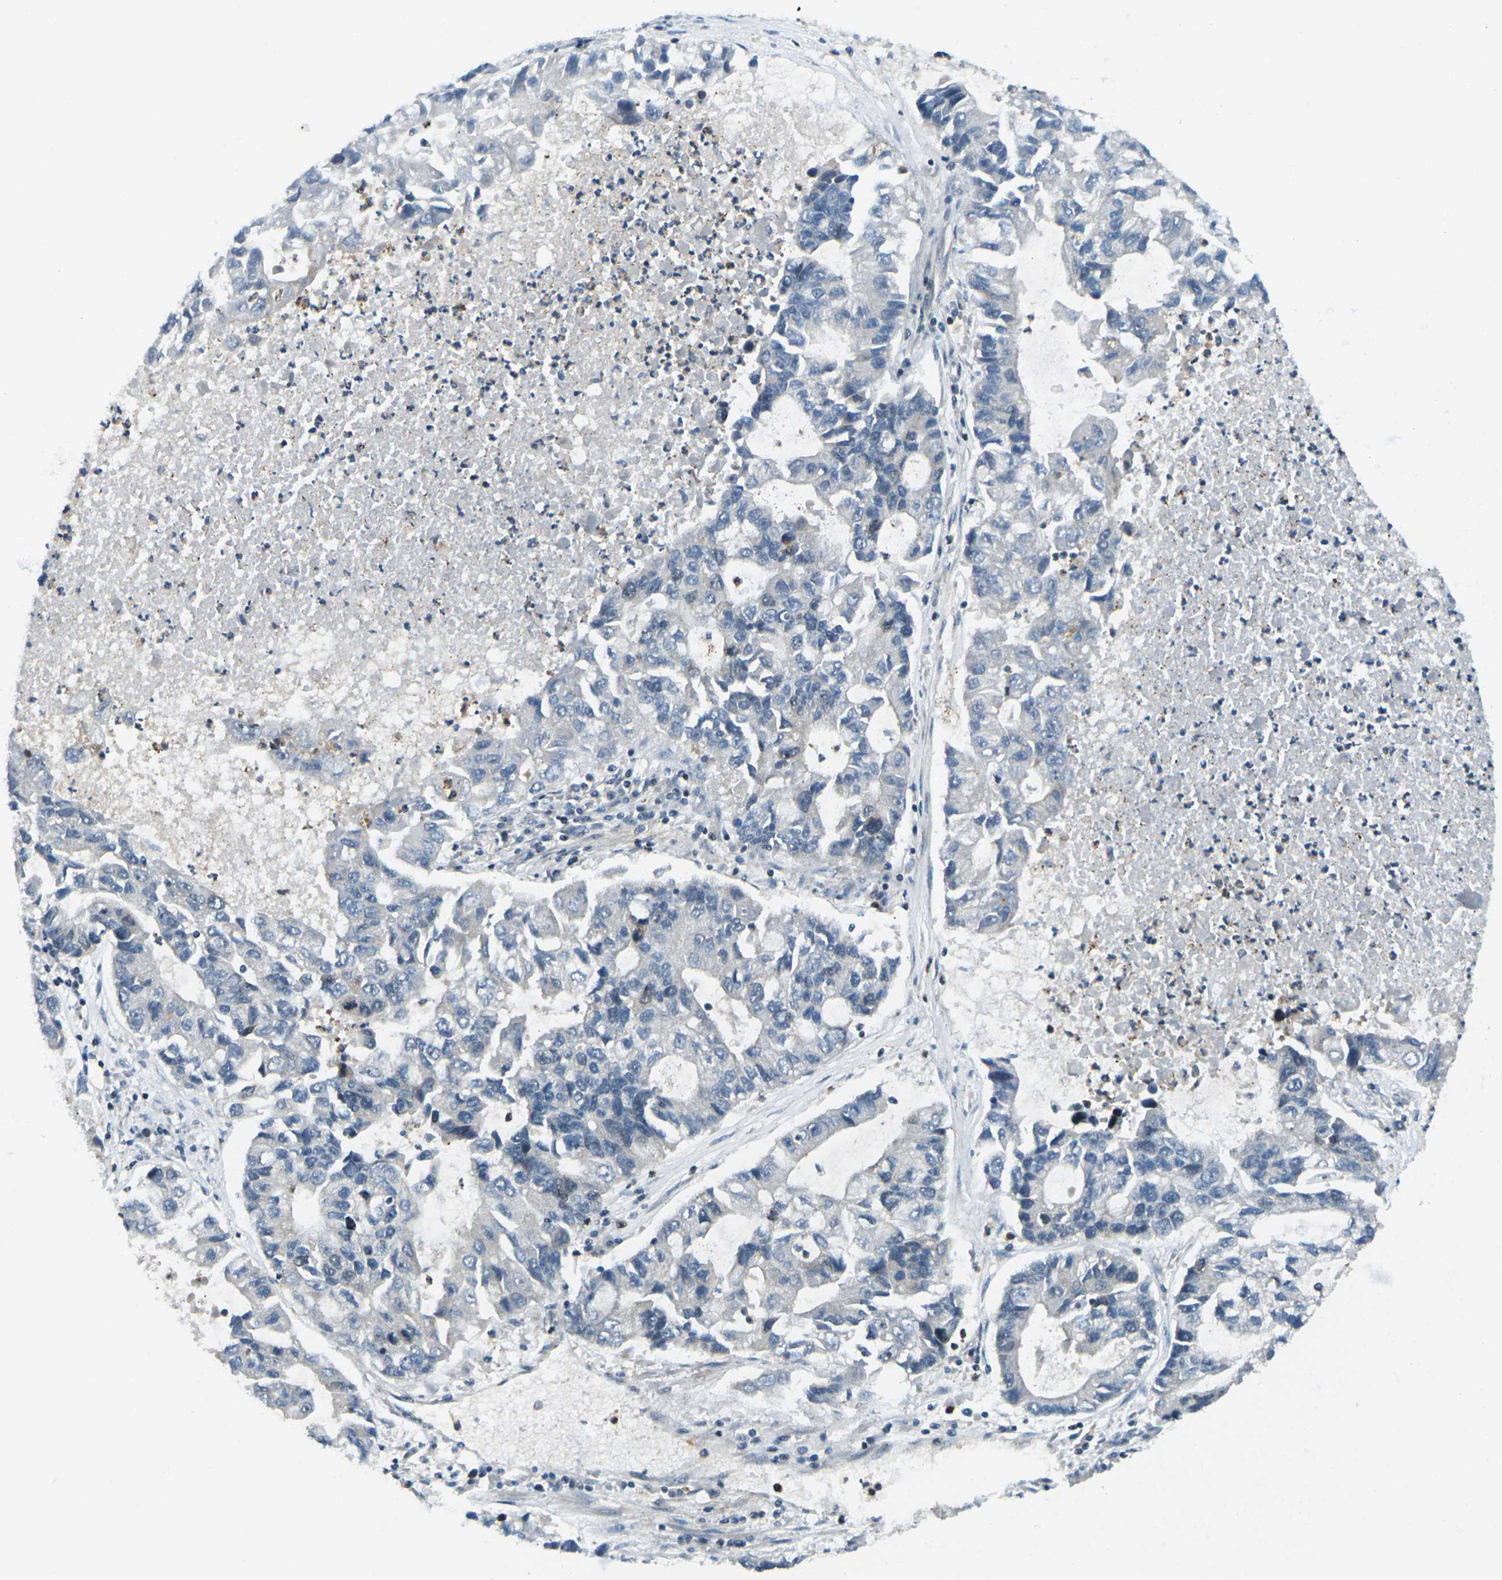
{"staining": {"intensity": "negative", "quantity": "none", "location": "none"}, "tissue": "lung cancer", "cell_type": "Tumor cells", "image_type": "cancer", "snomed": [{"axis": "morphology", "description": "Adenocarcinoma, NOS"}, {"axis": "topography", "description": "Lung"}], "caption": "Lung cancer was stained to show a protein in brown. There is no significant positivity in tumor cells.", "gene": "UBE2S", "patient": {"sex": "female", "age": 51}}